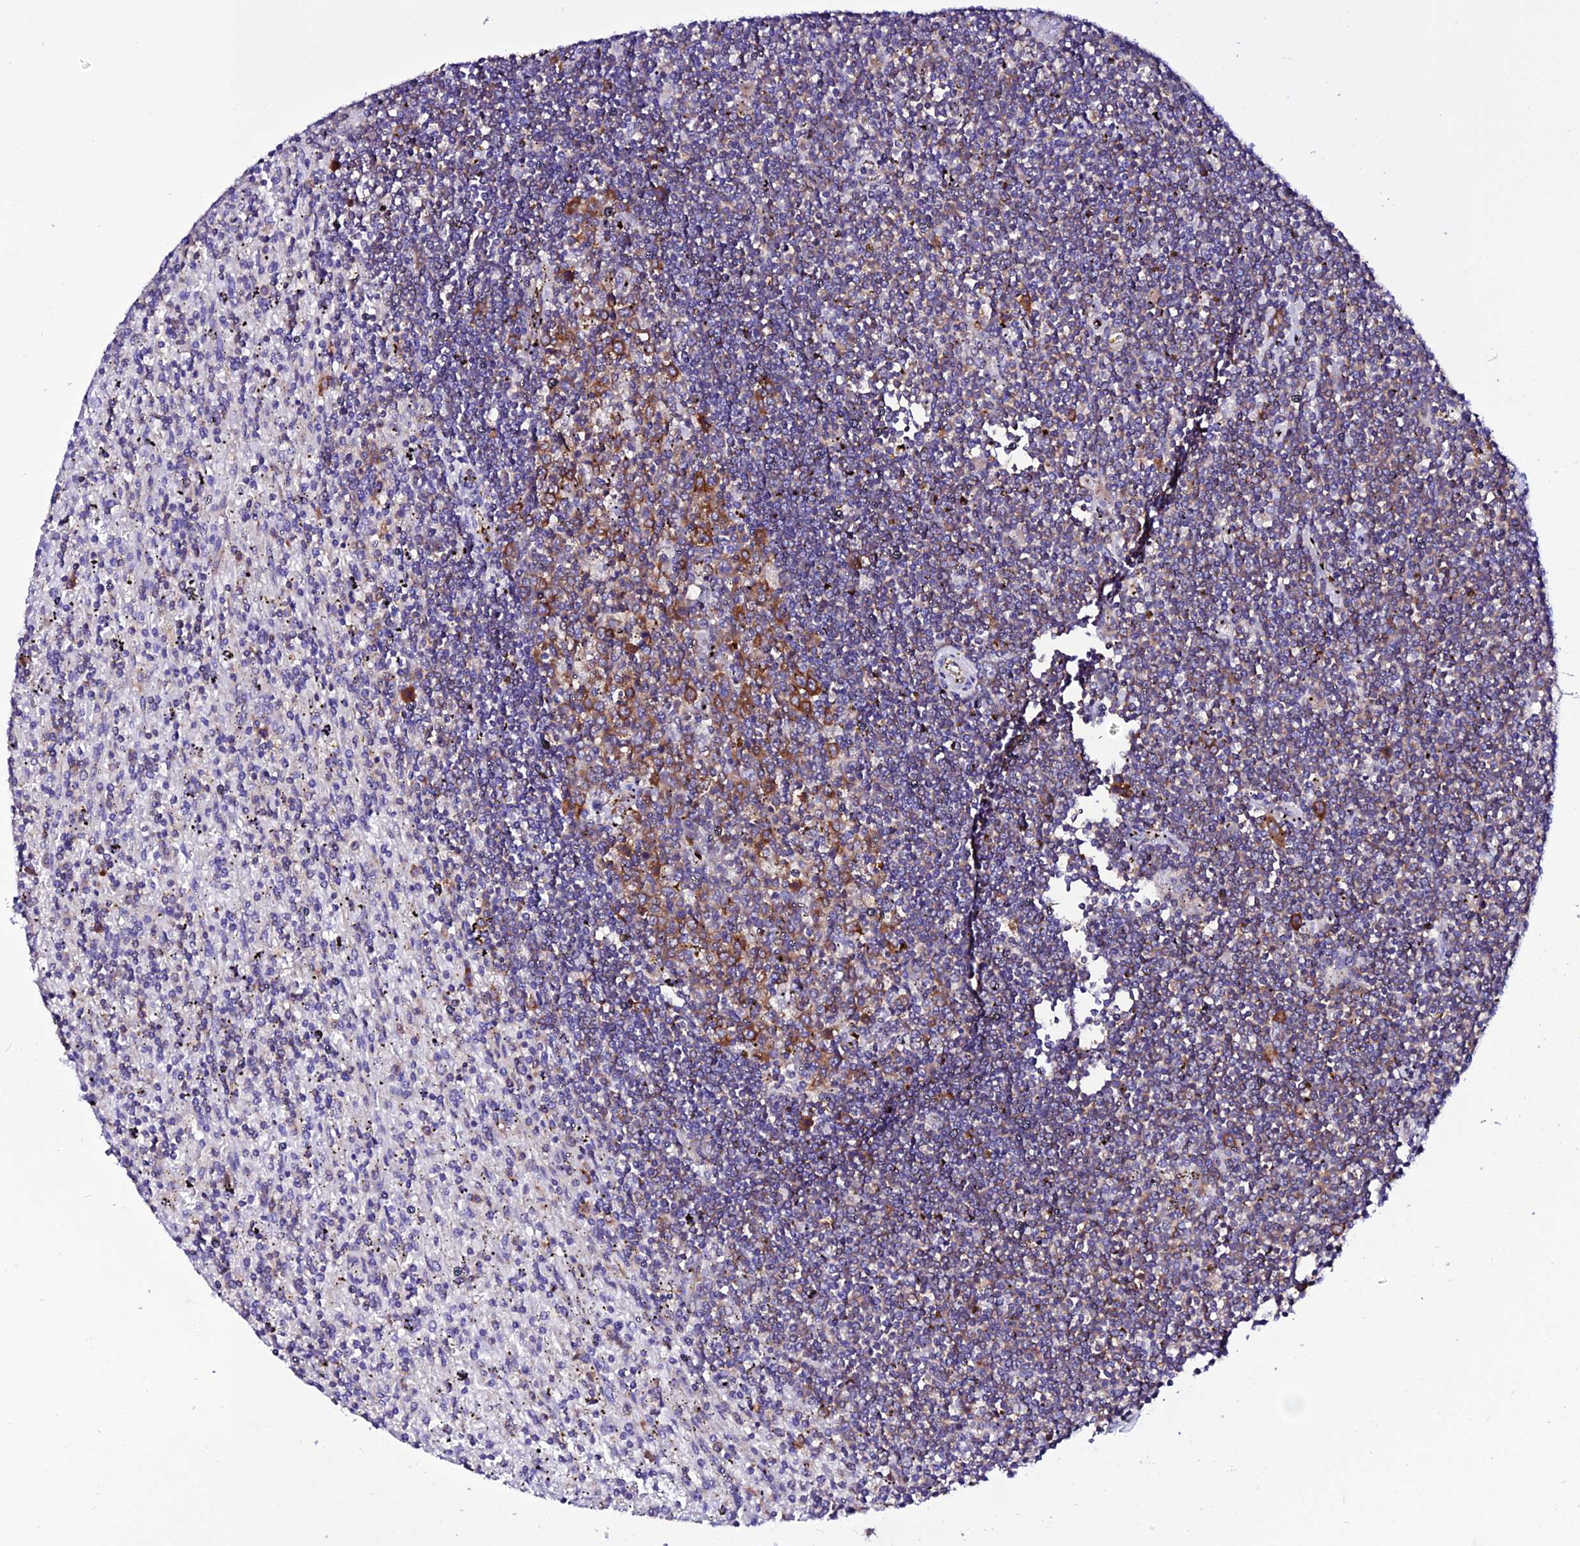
{"staining": {"intensity": "moderate", "quantity": "<25%", "location": "cytoplasmic/membranous"}, "tissue": "lymphoma", "cell_type": "Tumor cells", "image_type": "cancer", "snomed": [{"axis": "morphology", "description": "Malignant lymphoma, non-Hodgkin's type, Low grade"}, {"axis": "topography", "description": "Spleen"}], "caption": "Malignant lymphoma, non-Hodgkin's type (low-grade) stained with DAB IHC demonstrates low levels of moderate cytoplasmic/membranous positivity in about <25% of tumor cells. The staining is performed using DAB brown chromogen to label protein expression. The nuclei are counter-stained blue using hematoxylin.", "gene": "EEF1G", "patient": {"sex": "male", "age": 76}}